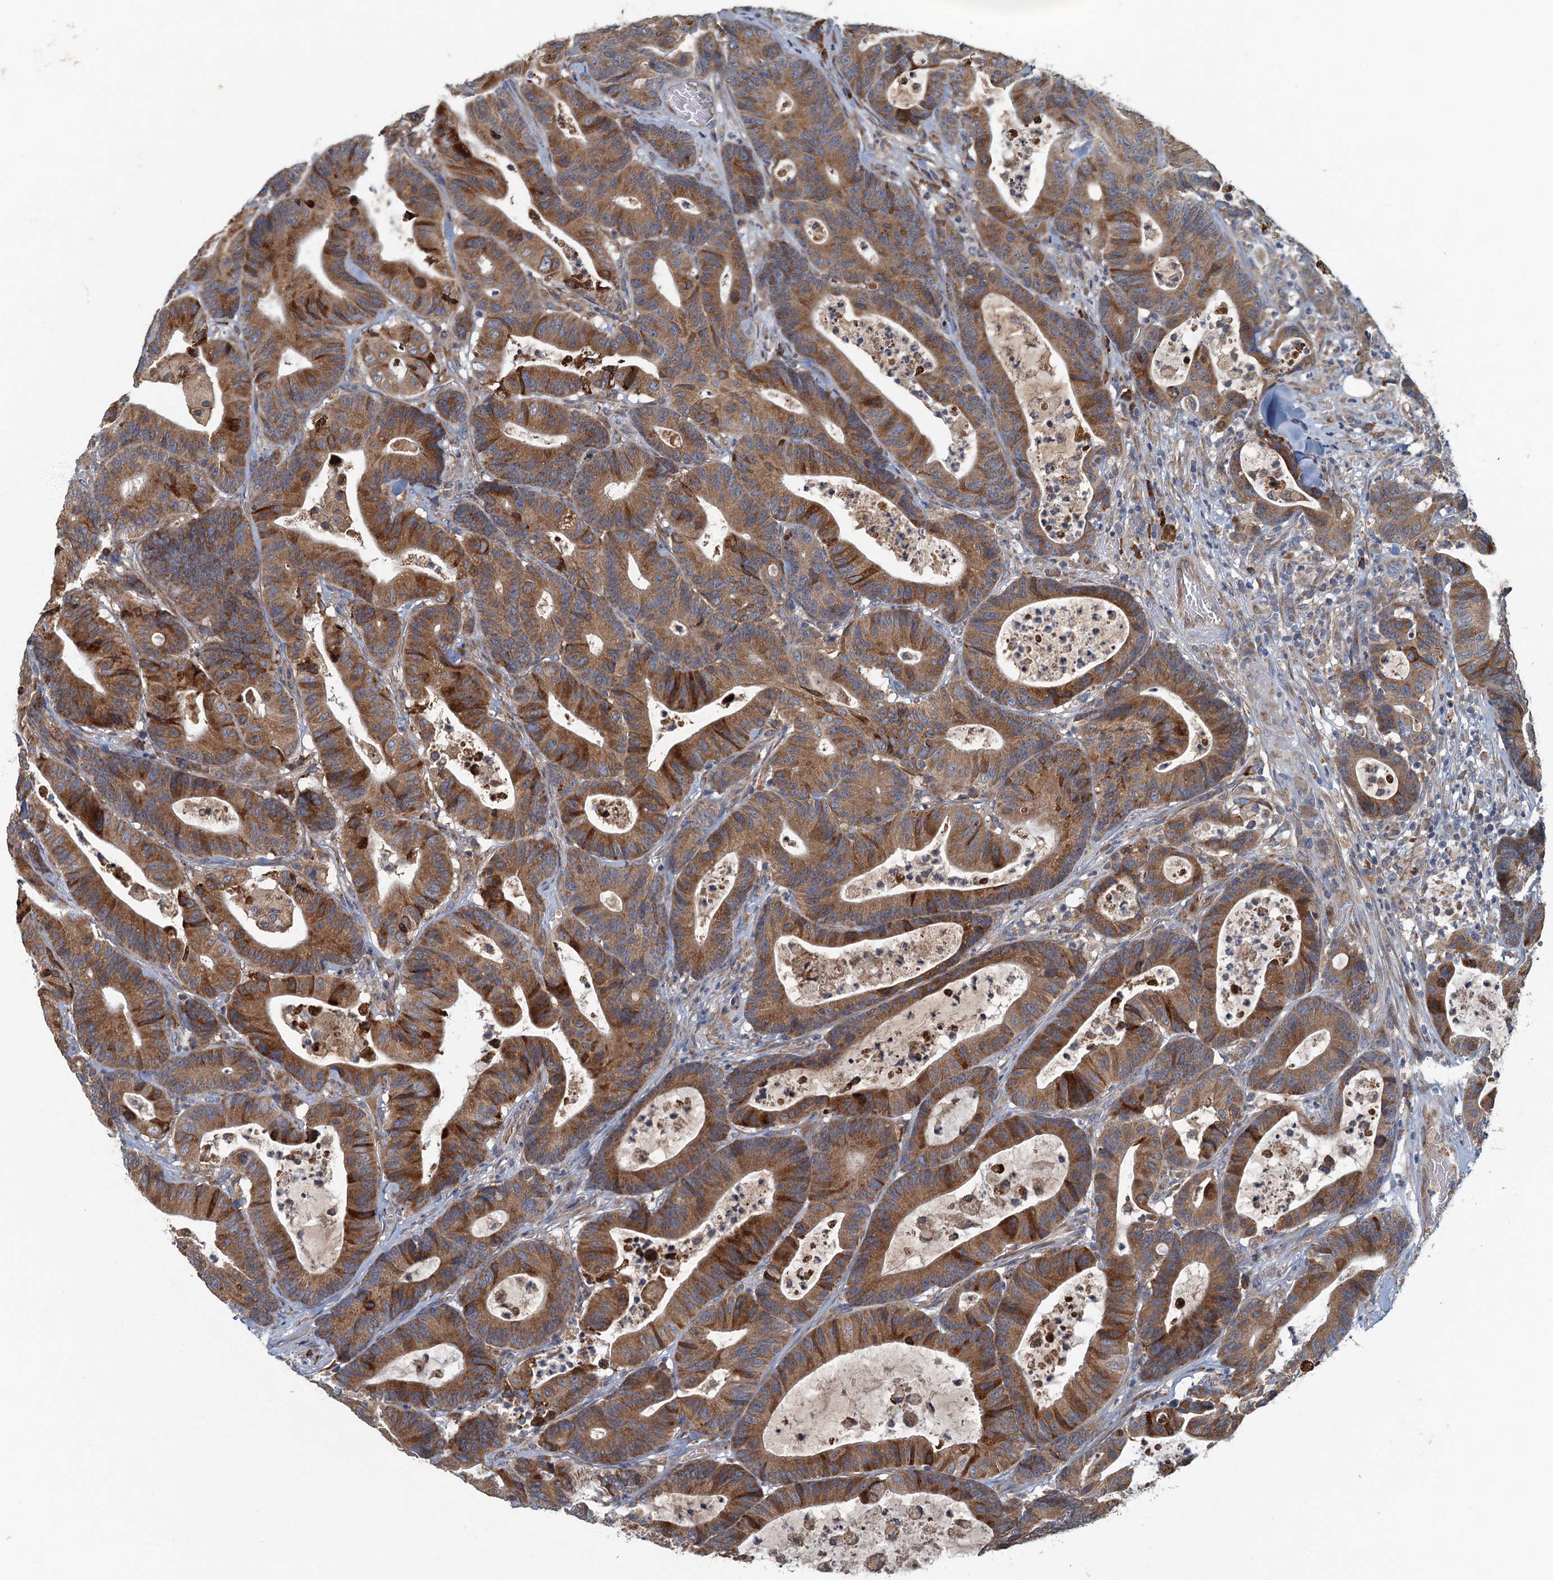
{"staining": {"intensity": "moderate", "quantity": ">75%", "location": "cytoplasmic/membranous"}, "tissue": "colorectal cancer", "cell_type": "Tumor cells", "image_type": "cancer", "snomed": [{"axis": "morphology", "description": "Adenocarcinoma, NOS"}, {"axis": "topography", "description": "Colon"}], "caption": "There is medium levels of moderate cytoplasmic/membranous positivity in tumor cells of adenocarcinoma (colorectal), as demonstrated by immunohistochemical staining (brown color).", "gene": "SPDYC", "patient": {"sex": "female", "age": 84}}